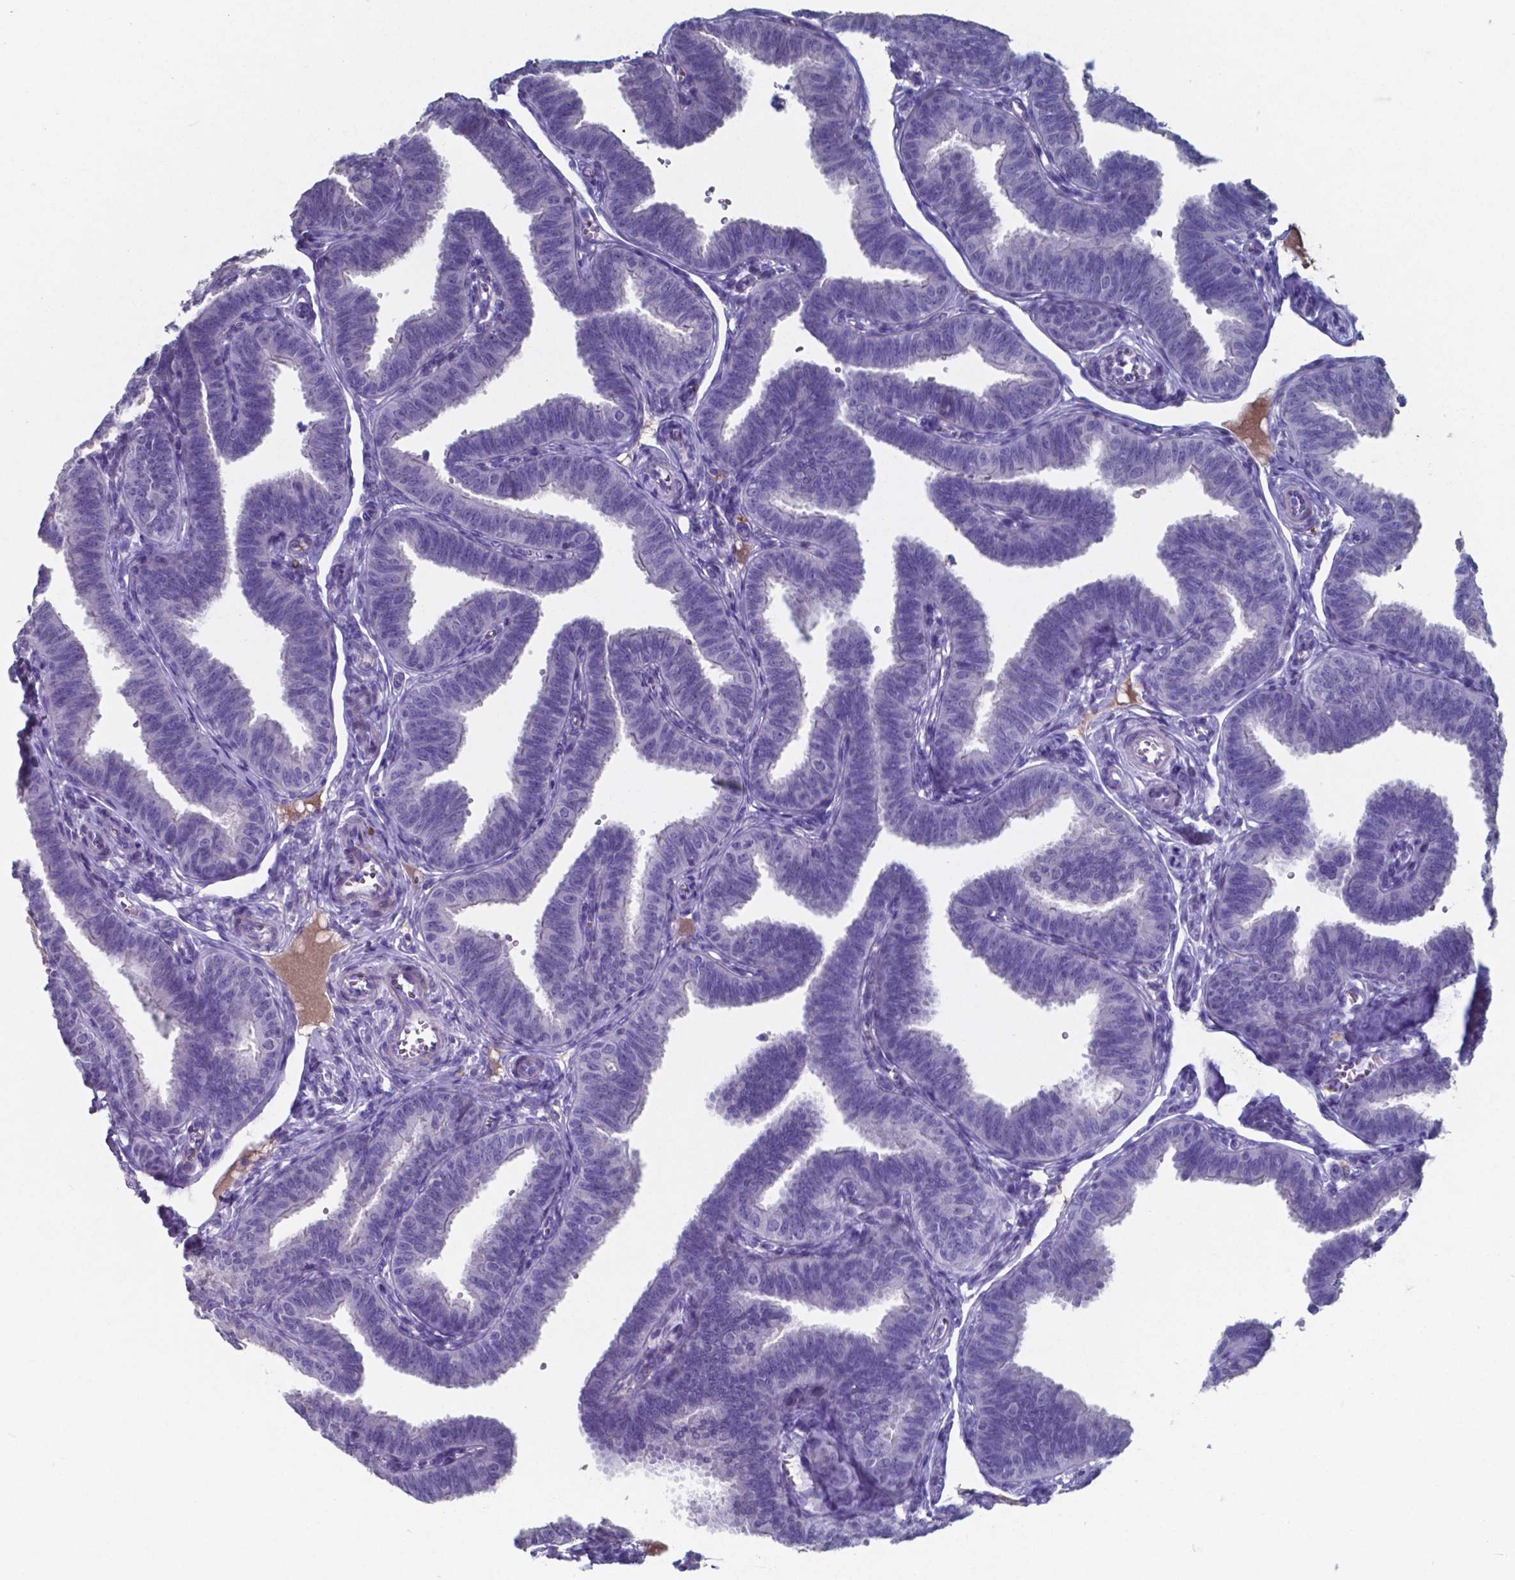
{"staining": {"intensity": "negative", "quantity": "none", "location": "none"}, "tissue": "fallopian tube", "cell_type": "Glandular cells", "image_type": "normal", "snomed": [{"axis": "morphology", "description": "Normal tissue, NOS"}, {"axis": "topography", "description": "Fallopian tube"}], "caption": "DAB (3,3'-diaminobenzidine) immunohistochemical staining of benign human fallopian tube shows no significant positivity in glandular cells. (DAB immunohistochemistry with hematoxylin counter stain).", "gene": "TTR", "patient": {"sex": "female", "age": 25}}